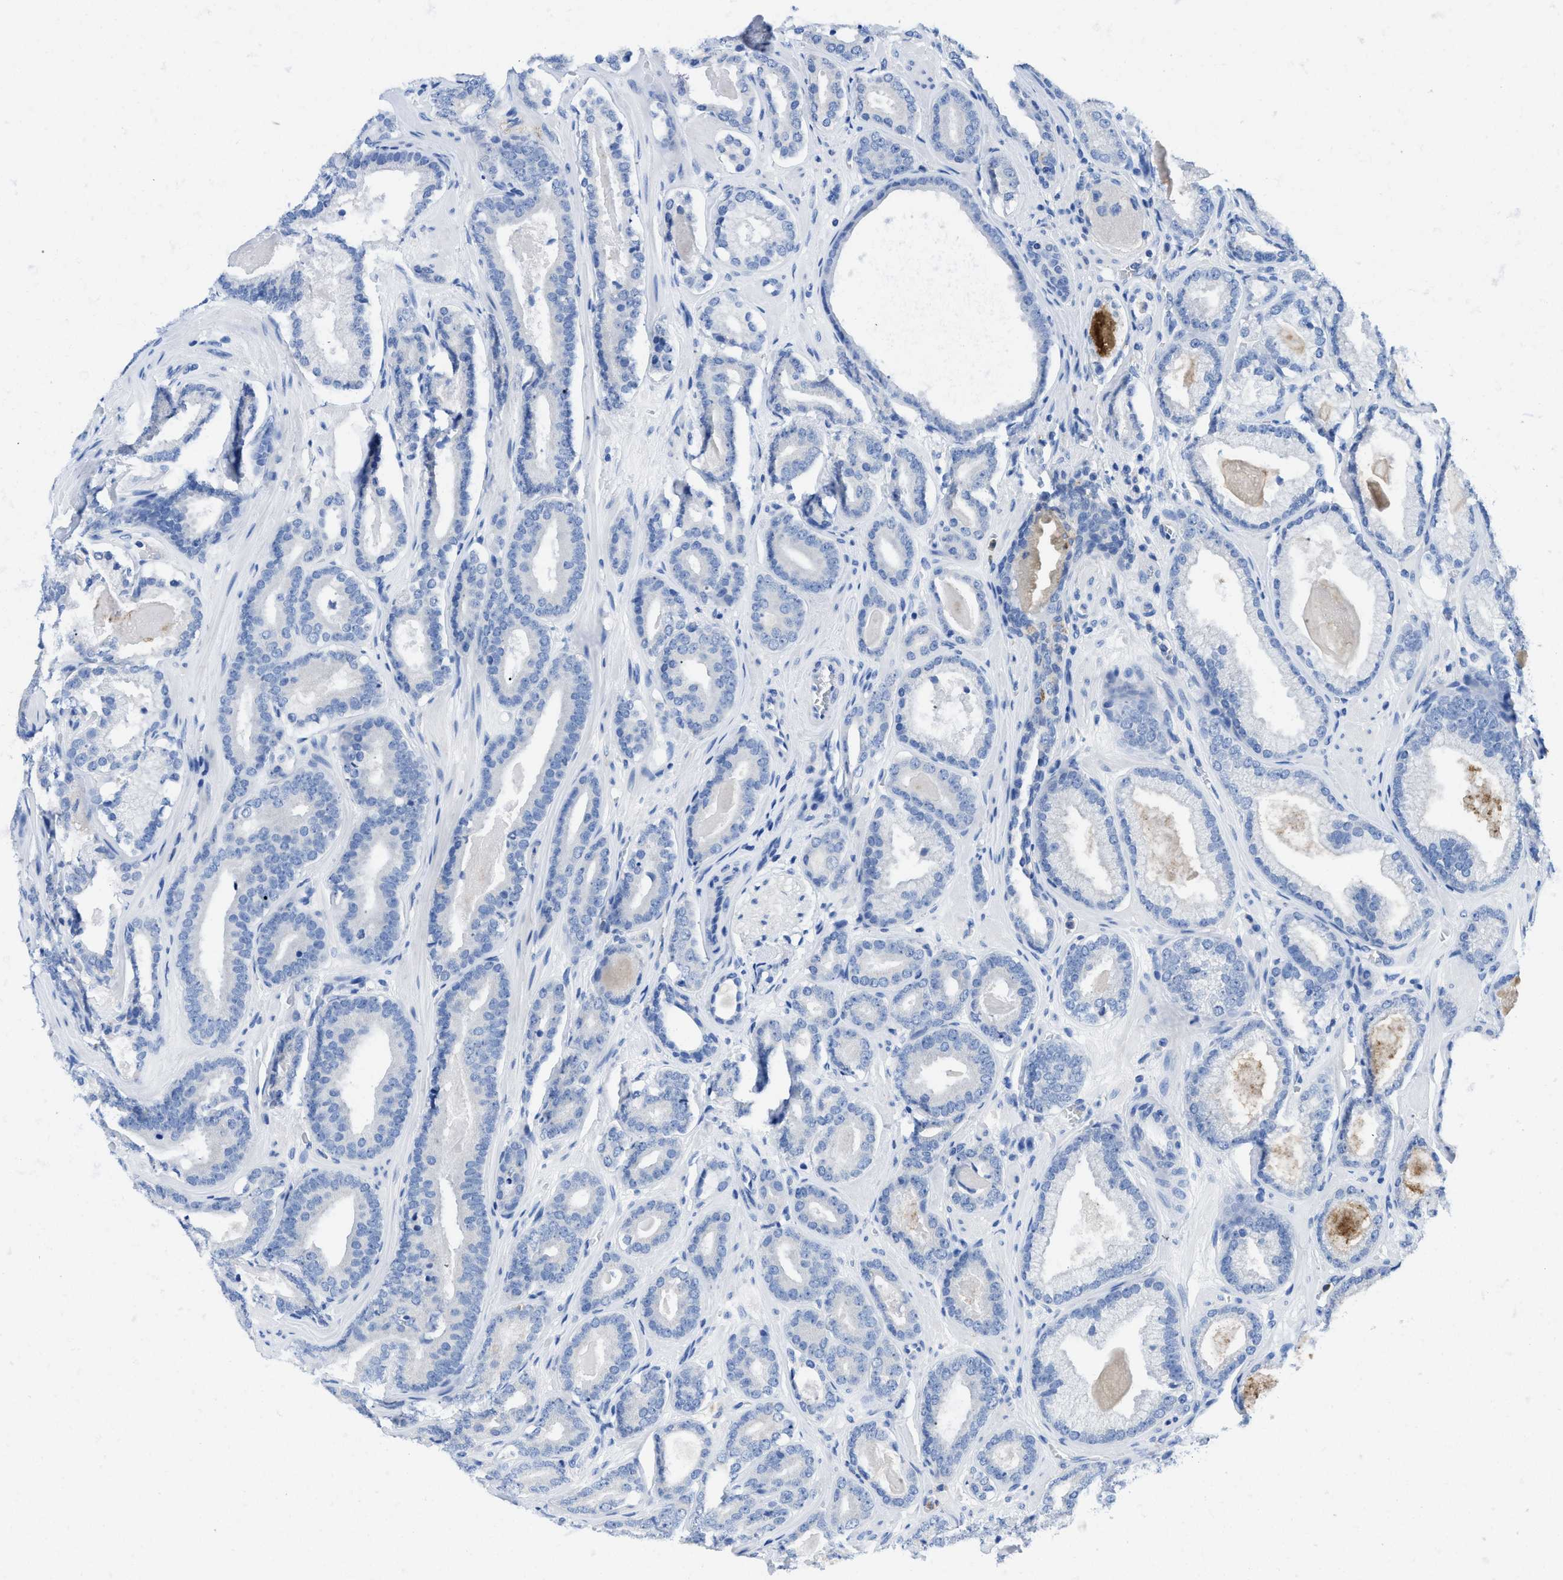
{"staining": {"intensity": "negative", "quantity": "none", "location": "none"}, "tissue": "prostate cancer", "cell_type": "Tumor cells", "image_type": "cancer", "snomed": [{"axis": "morphology", "description": "Adenocarcinoma, High grade"}, {"axis": "topography", "description": "Prostate"}], "caption": "Tumor cells show no significant expression in prostate high-grade adenocarcinoma.", "gene": "NEB", "patient": {"sex": "male", "age": 60}}